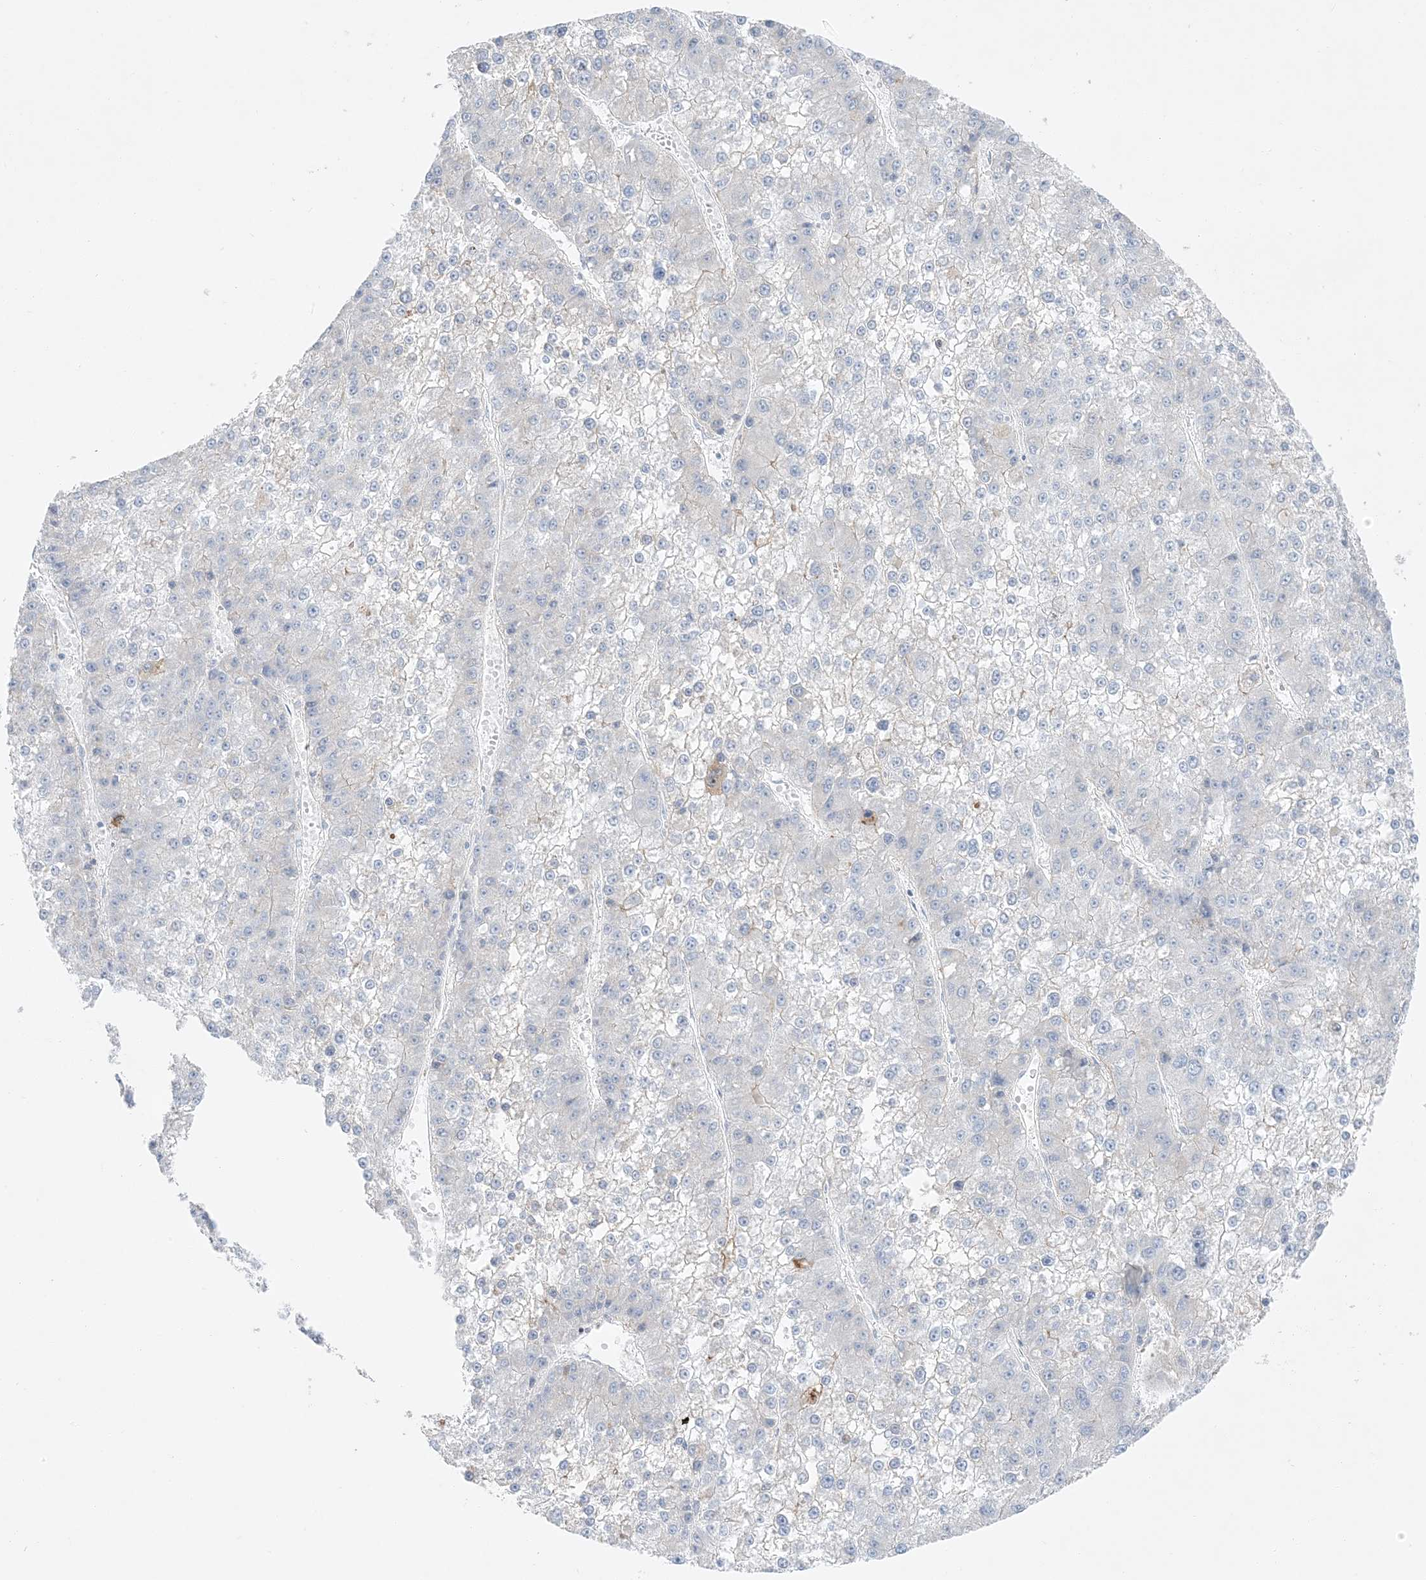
{"staining": {"intensity": "negative", "quantity": "none", "location": "none"}, "tissue": "liver cancer", "cell_type": "Tumor cells", "image_type": "cancer", "snomed": [{"axis": "morphology", "description": "Carcinoma, Hepatocellular, NOS"}, {"axis": "topography", "description": "Liver"}], "caption": "Immunohistochemistry of liver cancer (hepatocellular carcinoma) exhibits no expression in tumor cells.", "gene": "FAM184A", "patient": {"sex": "female", "age": 73}}